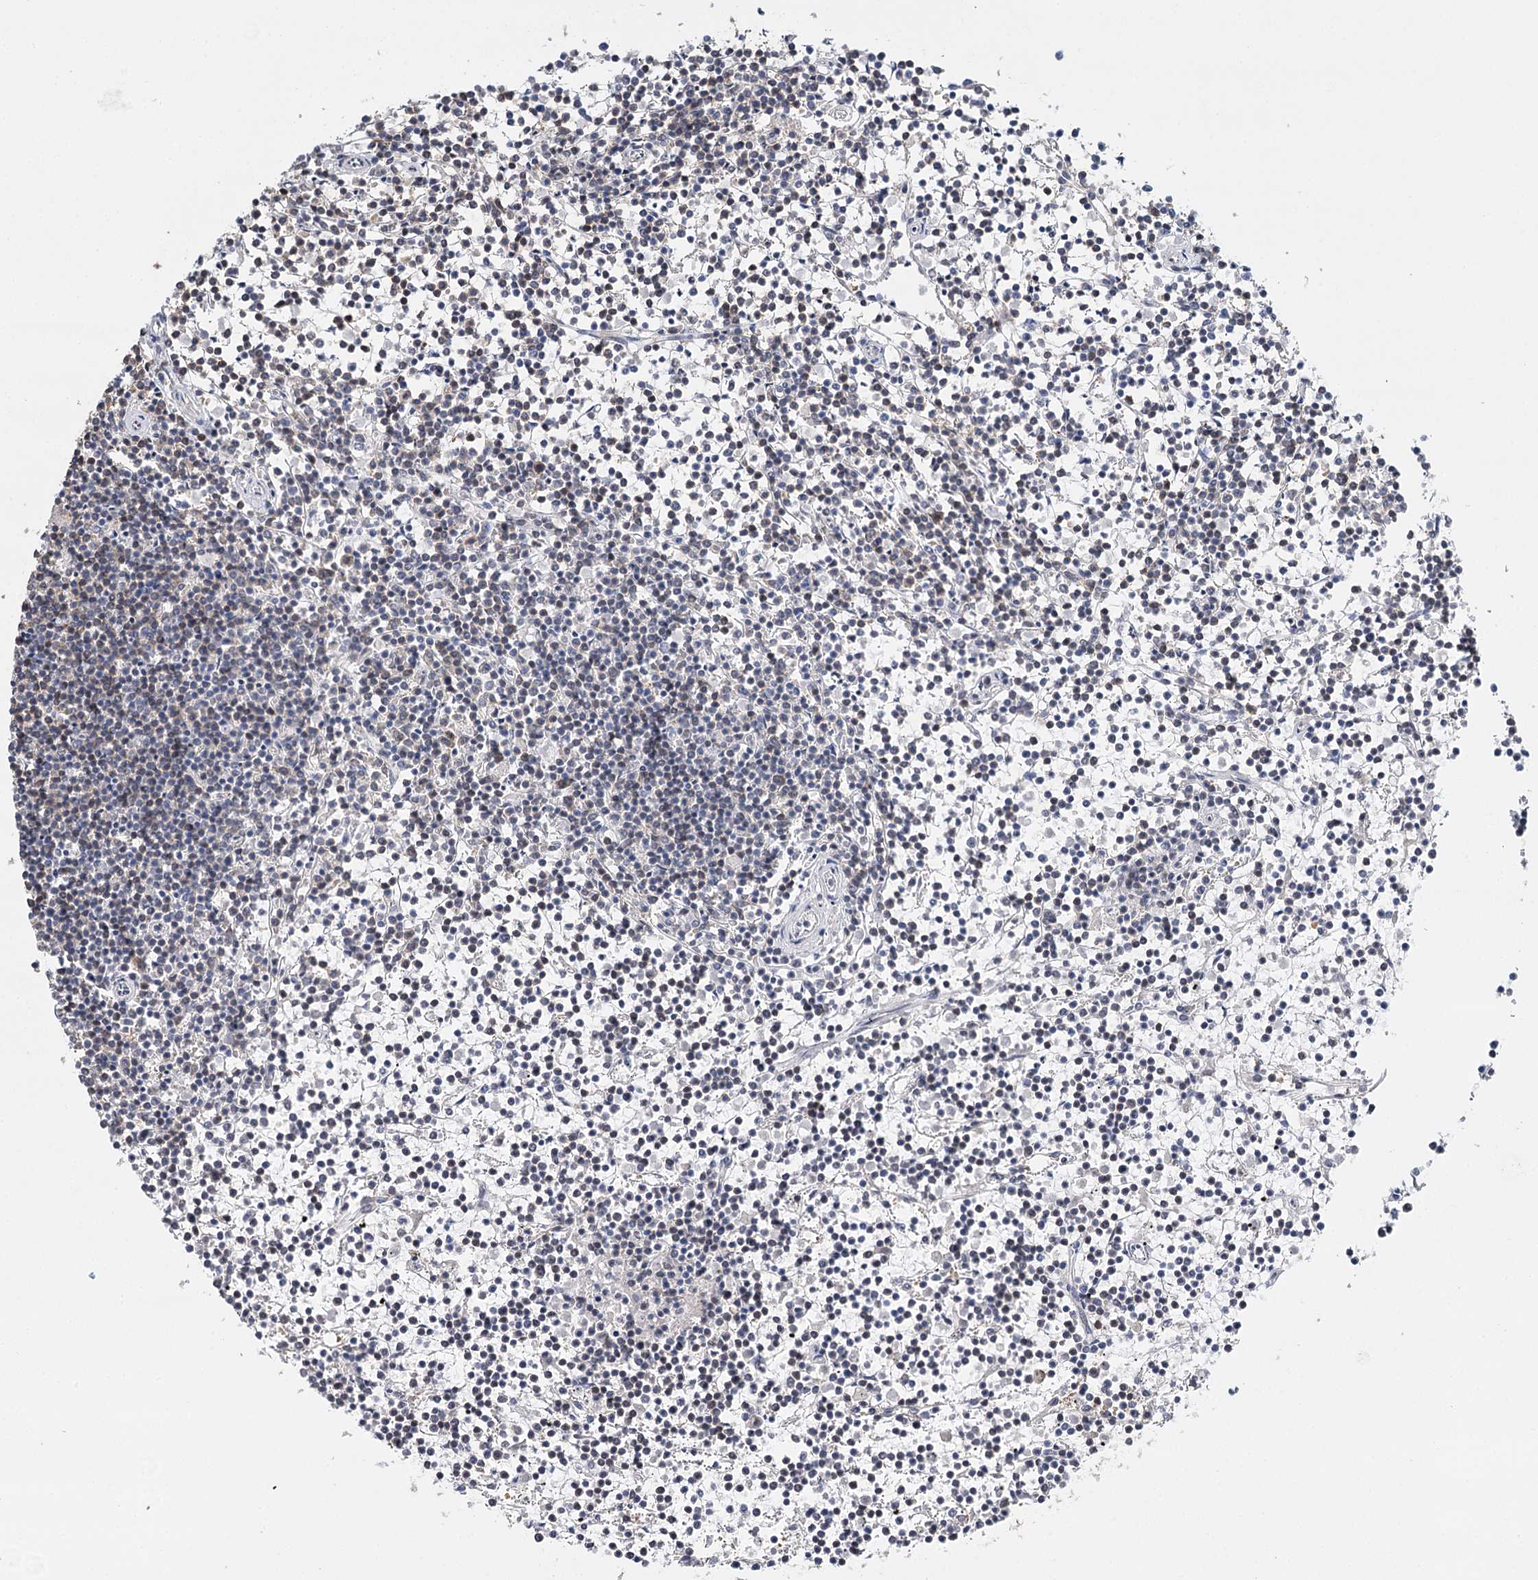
{"staining": {"intensity": "negative", "quantity": "none", "location": "none"}, "tissue": "lymphoma", "cell_type": "Tumor cells", "image_type": "cancer", "snomed": [{"axis": "morphology", "description": "Malignant lymphoma, non-Hodgkin's type, Low grade"}, {"axis": "topography", "description": "Spleen"}], "caption": "Lymphoma was stained to show a protein in brown. There is no significant staining in tumor cells. (DAB (3,3'-diaminobenzidine) IHC, high magnification).", "gene": "RPS27A", "patient": {"sex": "female", "age": 19}}